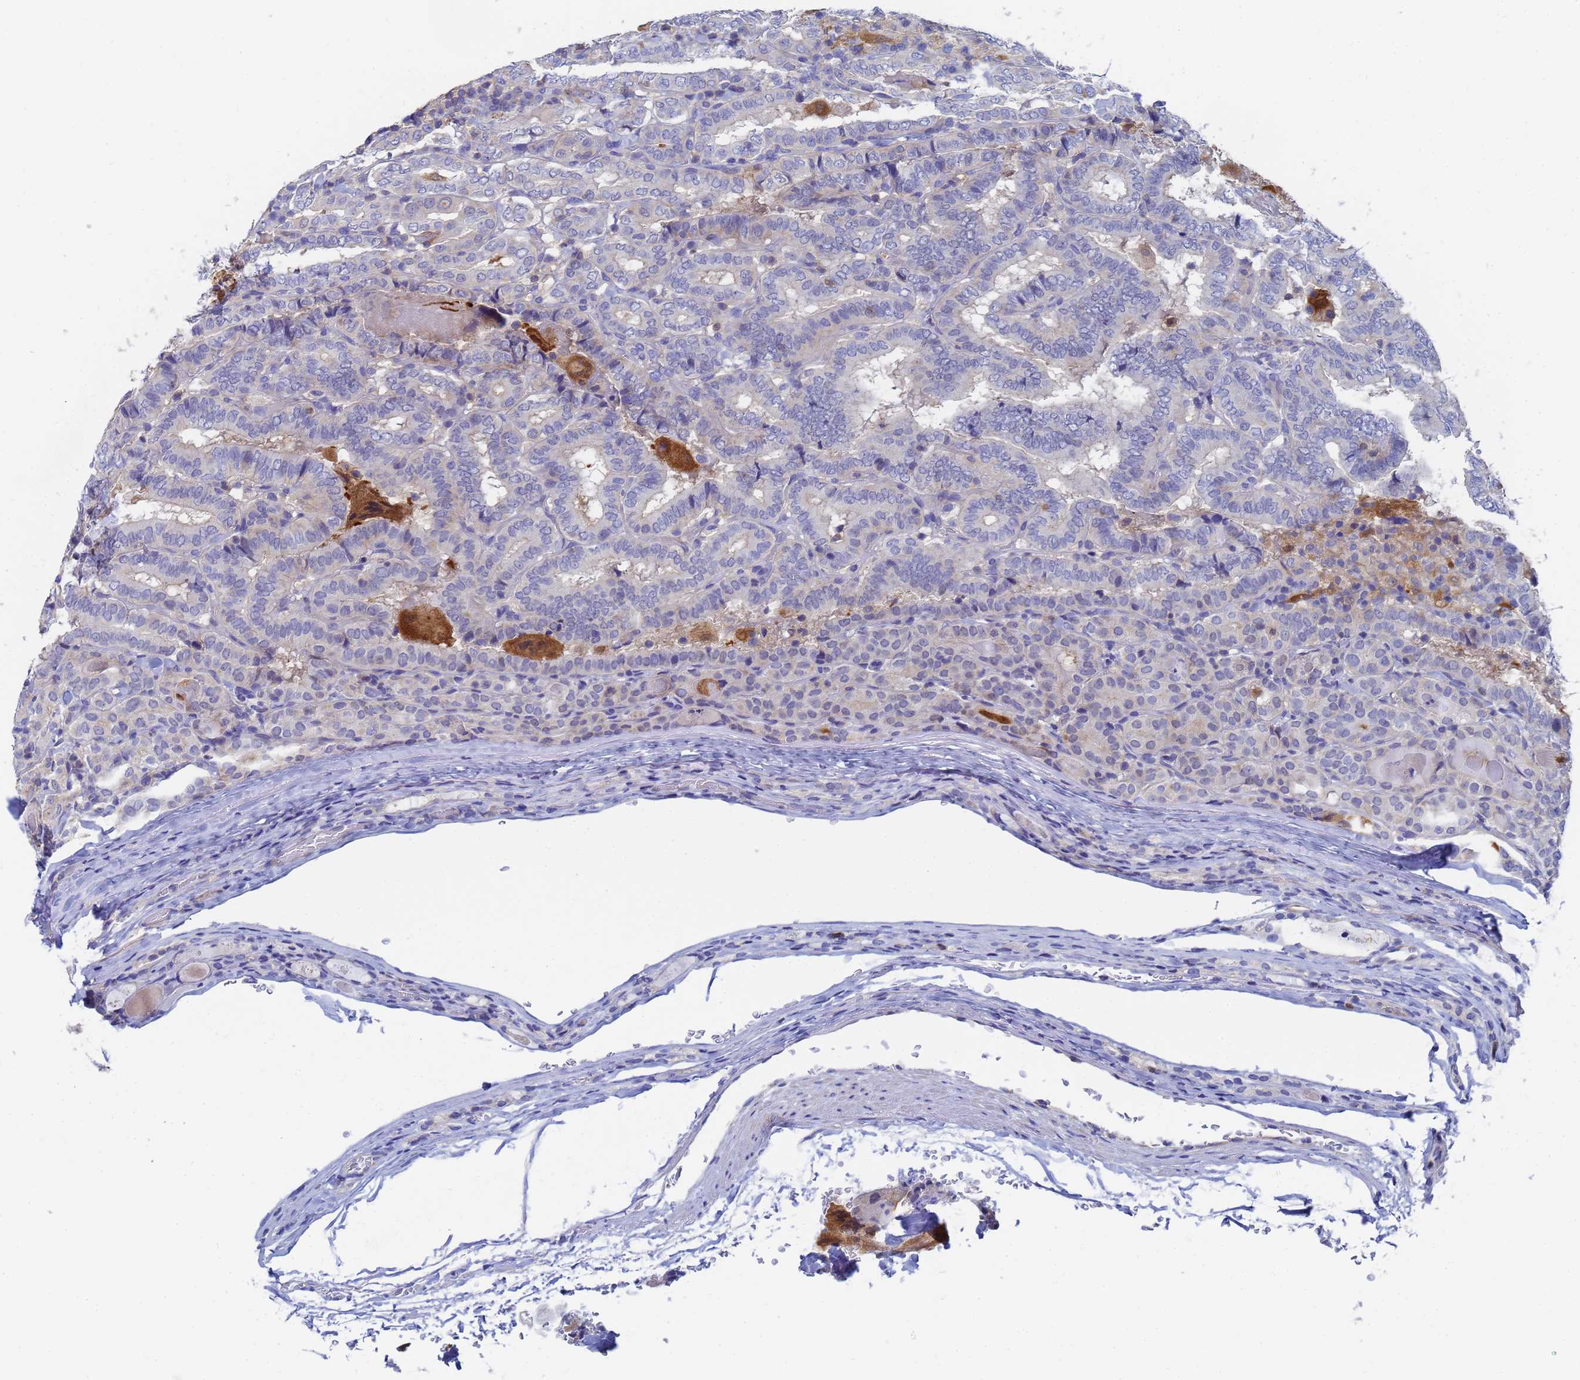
{"staining": {"intensity": "negative", "quantity": "none", "location": "none"}, "tissue": "thyroid cancer", "cell_type": "Tumor cells", "image_type": "cancer", "snomed": [{"axis": "morphology", "description": "Papillary adenocarcinoma, NOS"}, {"axis": "topography", "description": "Thyroid gland"}], "caption": "Immunohistochemistry (IHC) image of human thyroid cancer stained for a protein (brown), which shows no expression in tumor cells.", "gene": "GCHFR", "patient": {"sex": "female", "age": 72}}